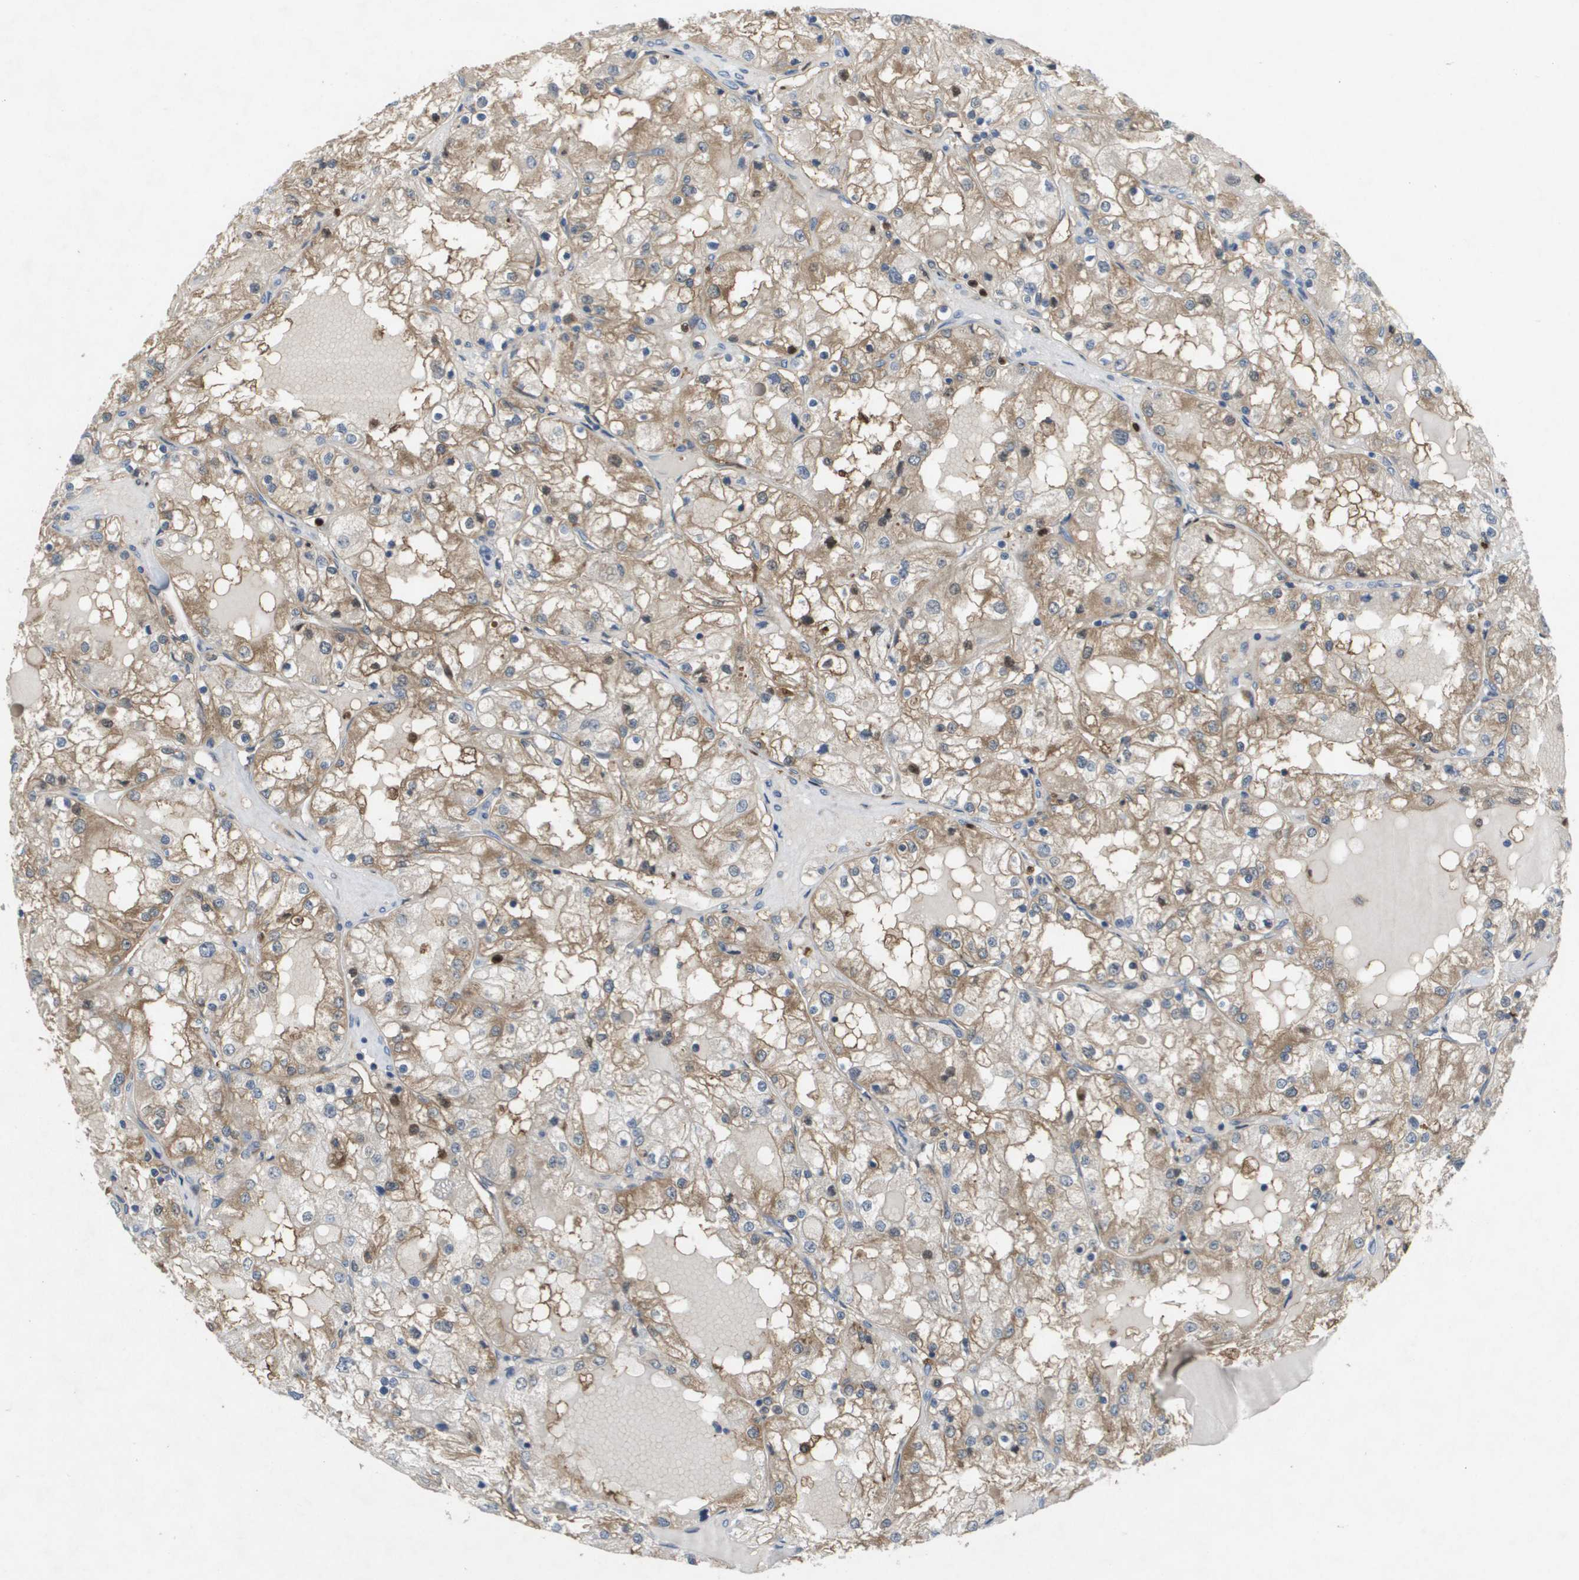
{"staining": {"intensity": "moderate", "quantity": ">75%", "location": "cytoplasmic/membranous,nuclear"}, "tissue": "renal cancer", "cell_type": "Tumor cells", "image_type": "cancer", "snomed": [{"axis": "morphology", "description": "Adenocarcinoma, NOS"}, {"axis": "topography", "description": "Kidney"}], "caption": "Protein analysis of adenocarcinoma (renal) tissue exhibits moderate cytoplasmic/membranous and nuclear positivity in approximately >75% of tumor cells.", "gene": "PALD1", "patient": {"sex": "male", "age": 68}}